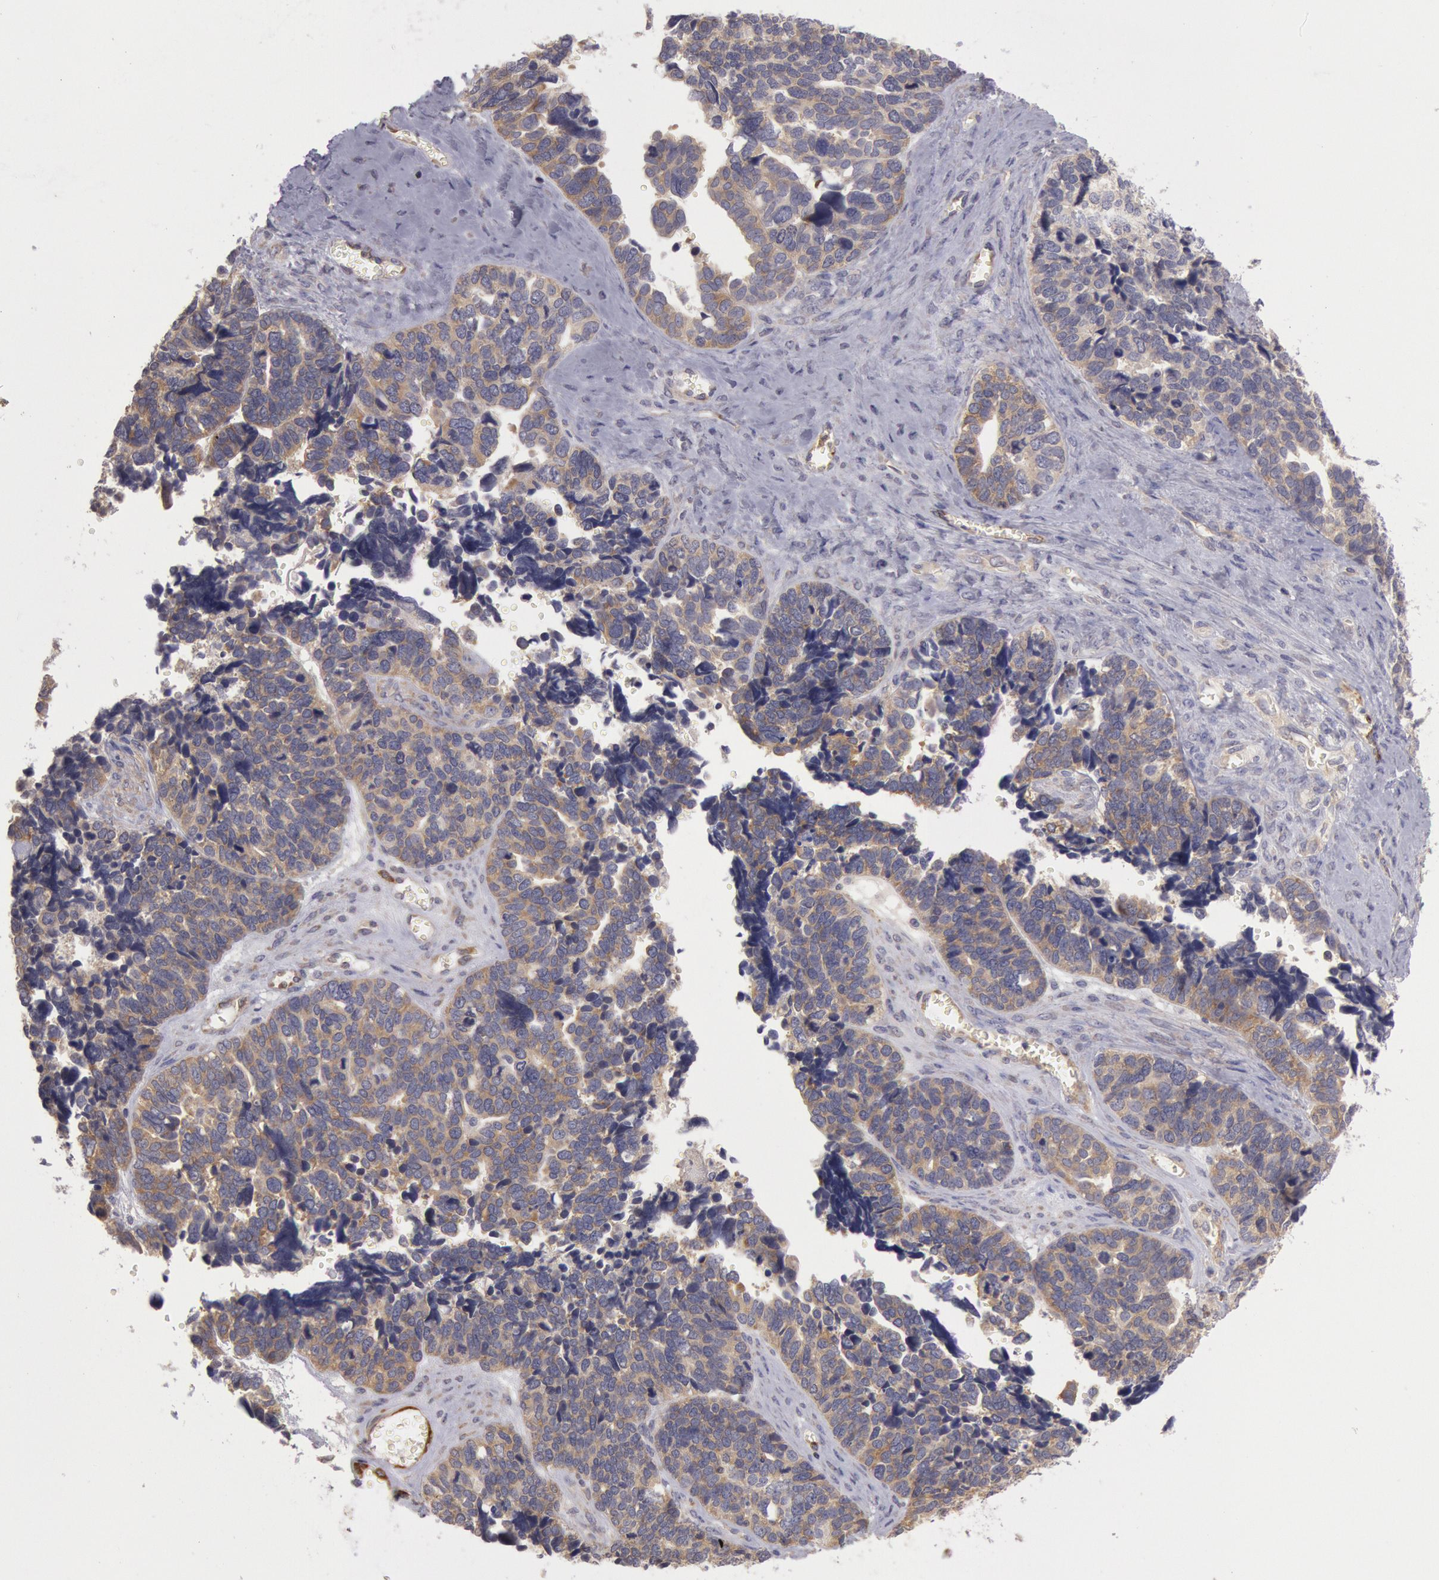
{"staining": {"intensity": "weak", "quantity": ">75%", "location": "cytoplasmic/membranous"}, "tissue": "ovarian cancer", "cell_type": "Tumor cells", "image_type": "cancer", "snomed": [{"axis": "morphology", "description": "Cystadenocarcinoma, serous, NOS"}, {"axis": "topography", "description": "Ovary"}], "caption": "A micrograph of ovarian serous cystadenocarcinoma stained for a protein exhibits weak cytoplasmic/membranous brown staining in tumor cells.", "gene": "NMT2", "patient": {"sex": "female", "age": 77}}